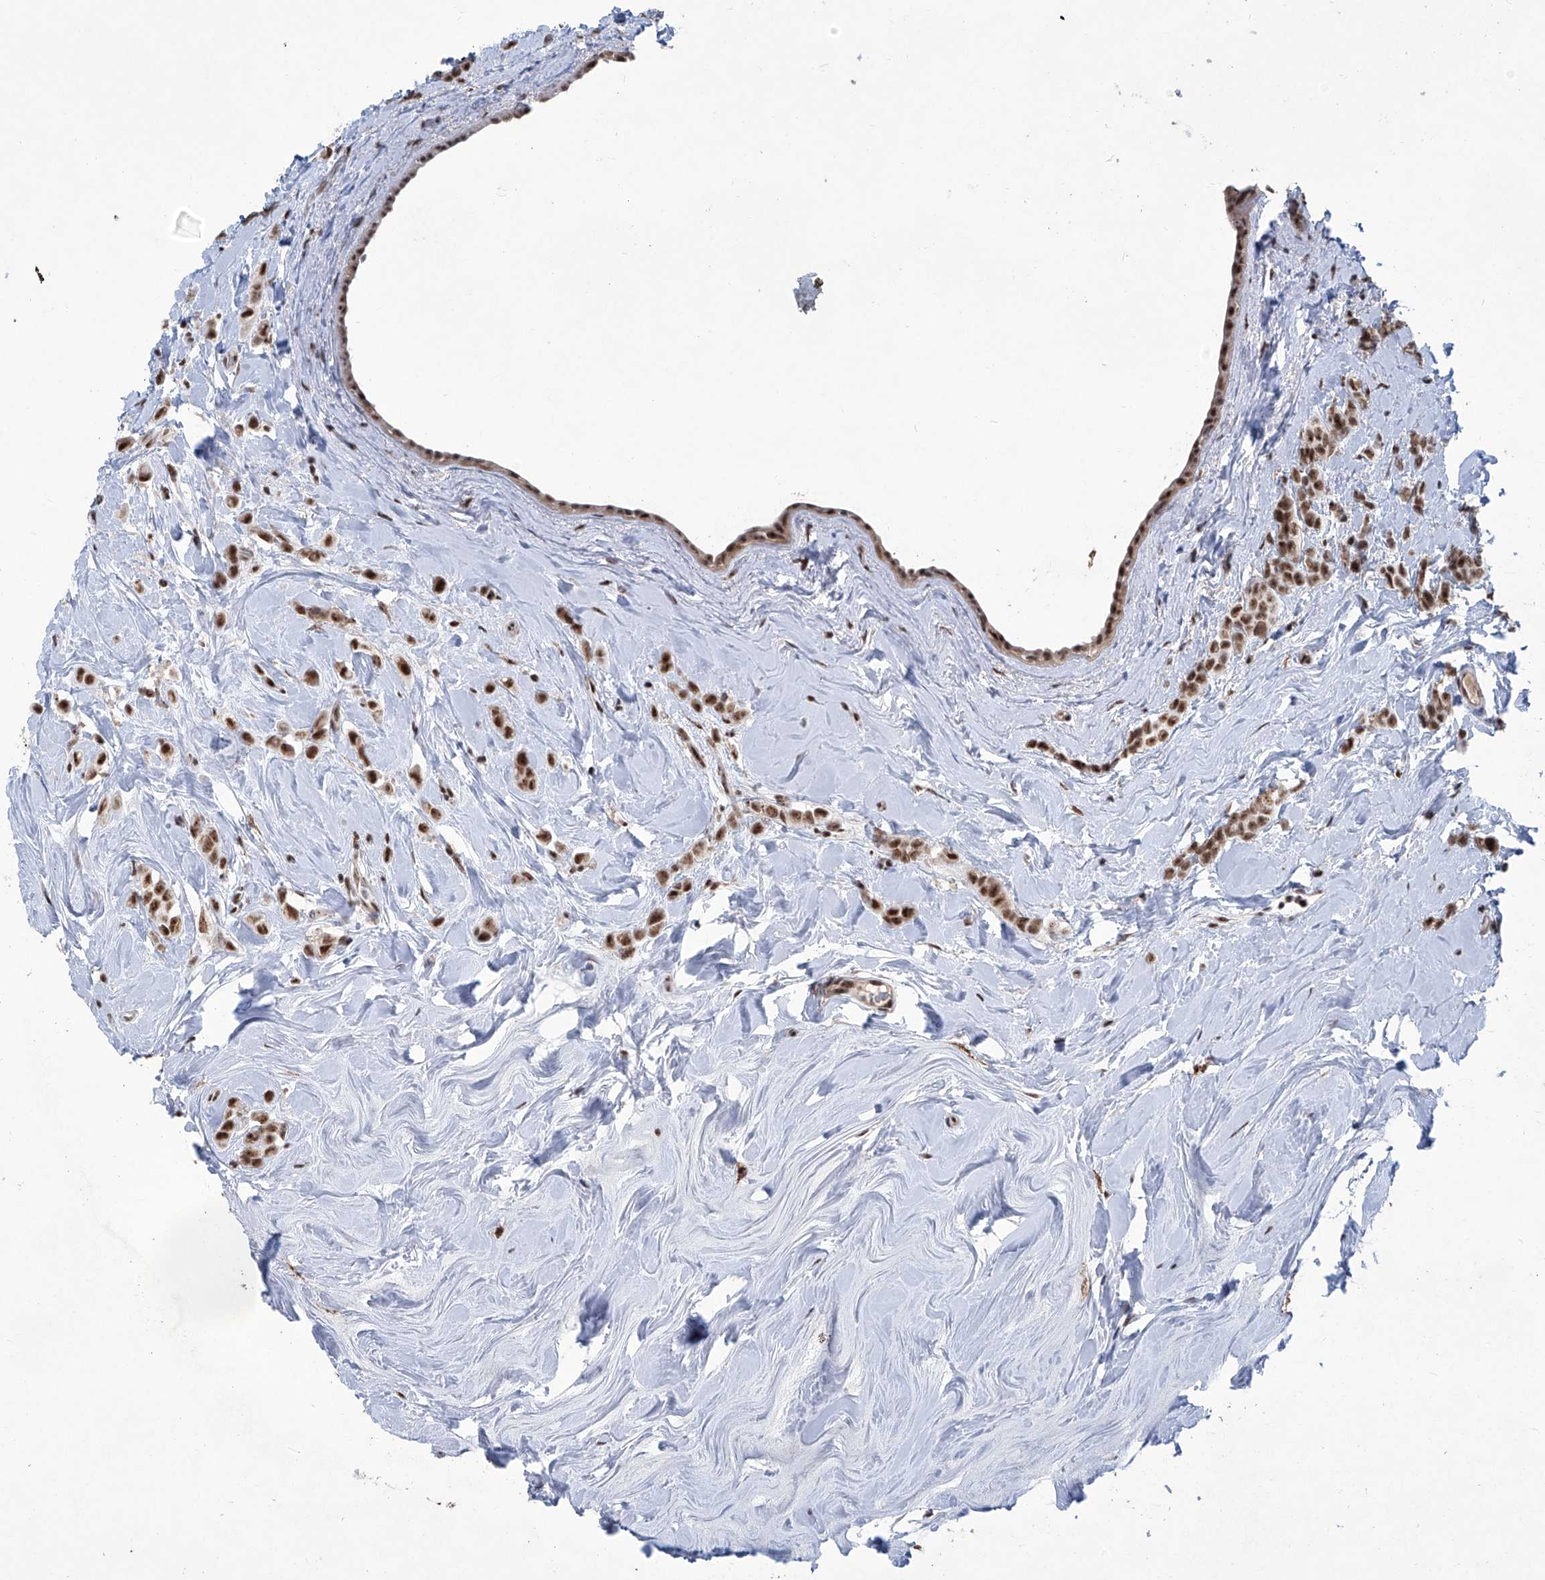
{"staining": {"intensity": "strong", "quantity": ">75%", "location": "nuclear"}, "tissue": "breast cancer", "cell_type": "Tumor cells", "image_type": "cancer", "snomed": [{"axis": "morphology", "description": "Lobular carcinoma"}, {"axis": "topography", "description": "Breast"}], "caption": "Protein staining demonstrates strong nuclear expression in about >75% of tumor cells in breast cancer. The staining was performed using DAB, with brown indicating positive protein expression. Nuclei are stained blue with hematoxylin.", "gene": "FBXL4", "patient": {"sex": "female", "age": 47}}